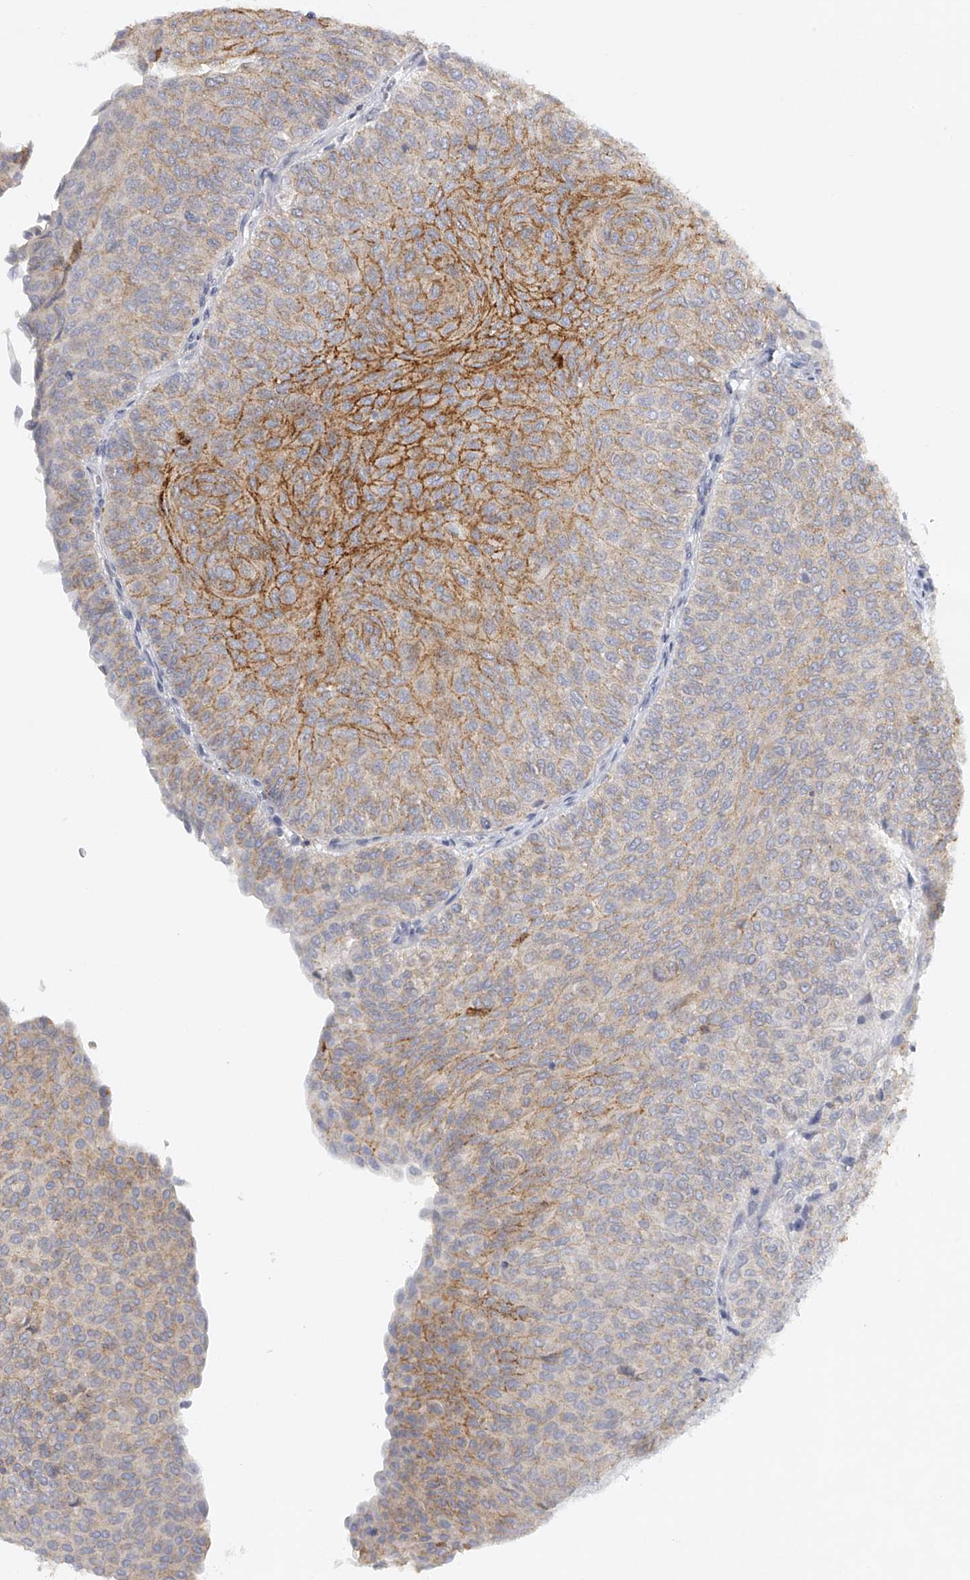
{"staining": {"intensity": "strong", "quantity": "25%-75%", "location": "cytoplasmic/membranous"}, "tissue": "urothelial cancer", "cell_type": "Tumor cells", "image_type": "cancer", "snomed": [{"axis": "morphology", "description": "Urothelial carcinoma, Low grade"}, {"axis": "topography", "description": "Urinary bladder"}], "caption": "A brown stain highlights strong cytoplasmic/membranous positivity of a protein in human urothelial carcinoma (low-grade) tumor cells.", "gene": "FAT2", "patient": {"sex": "male", "age": 78}}